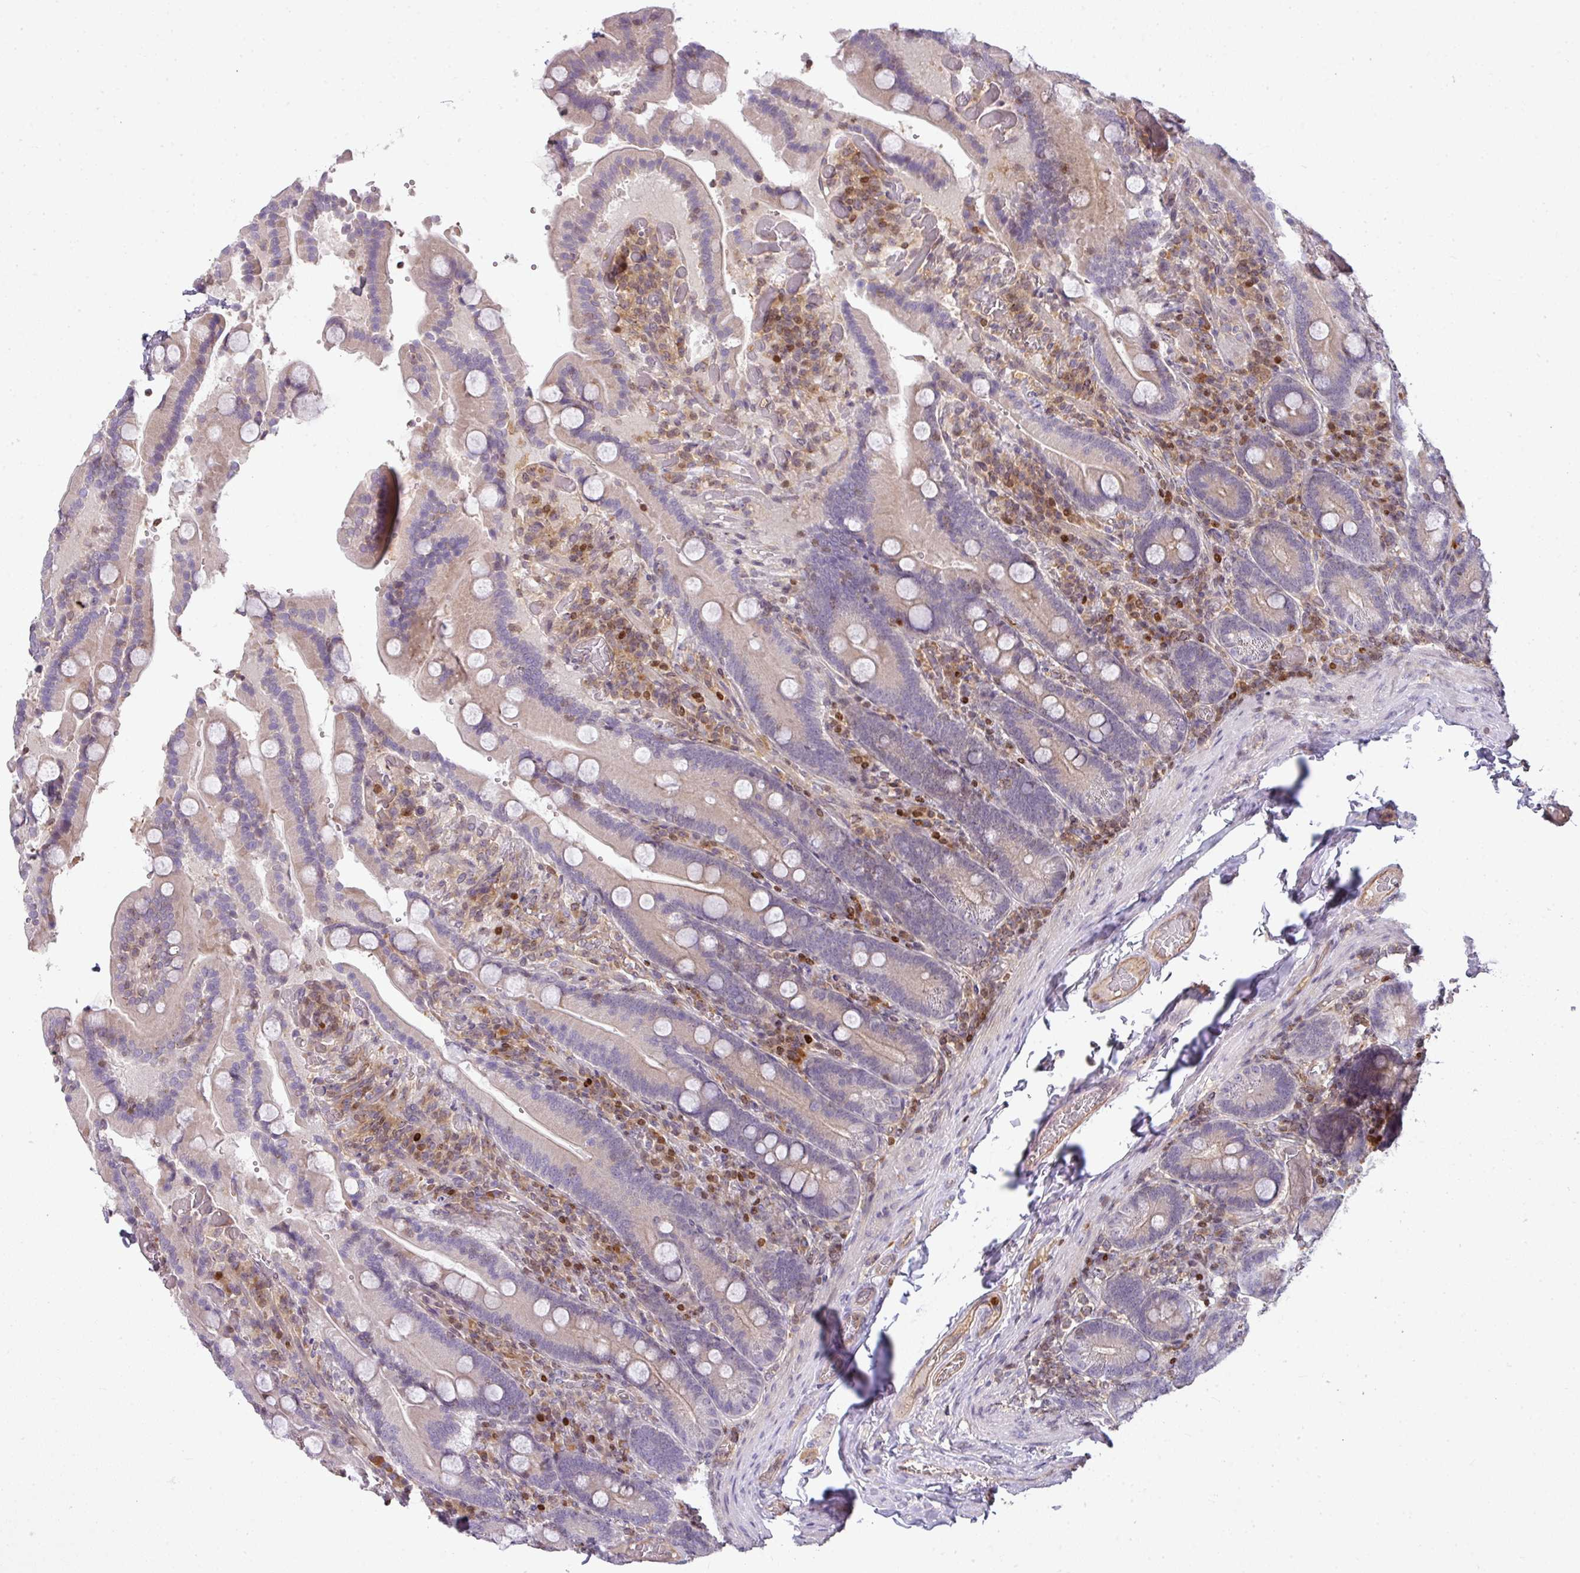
{"staining": {"intensity": "weak", "quantity": "<25%", "location": "cytoplasmic/membranous"}, "tissue": "duodenum", "cell_type": "Glandular cells", "image_type": "normal", "snomed": [{"axis": "morphology", "description": "Normal tissue, NOS"}, {"axis": "topography", "description": "Duodenum"}], "caption": "This is a photomicrograph of immunohistochemistry (IHC) staining of unremarkable duodenum, which shows no staining in glandular cells.", "gene": "STAT5A", "patient": {"sex": "female", "age": 62}}